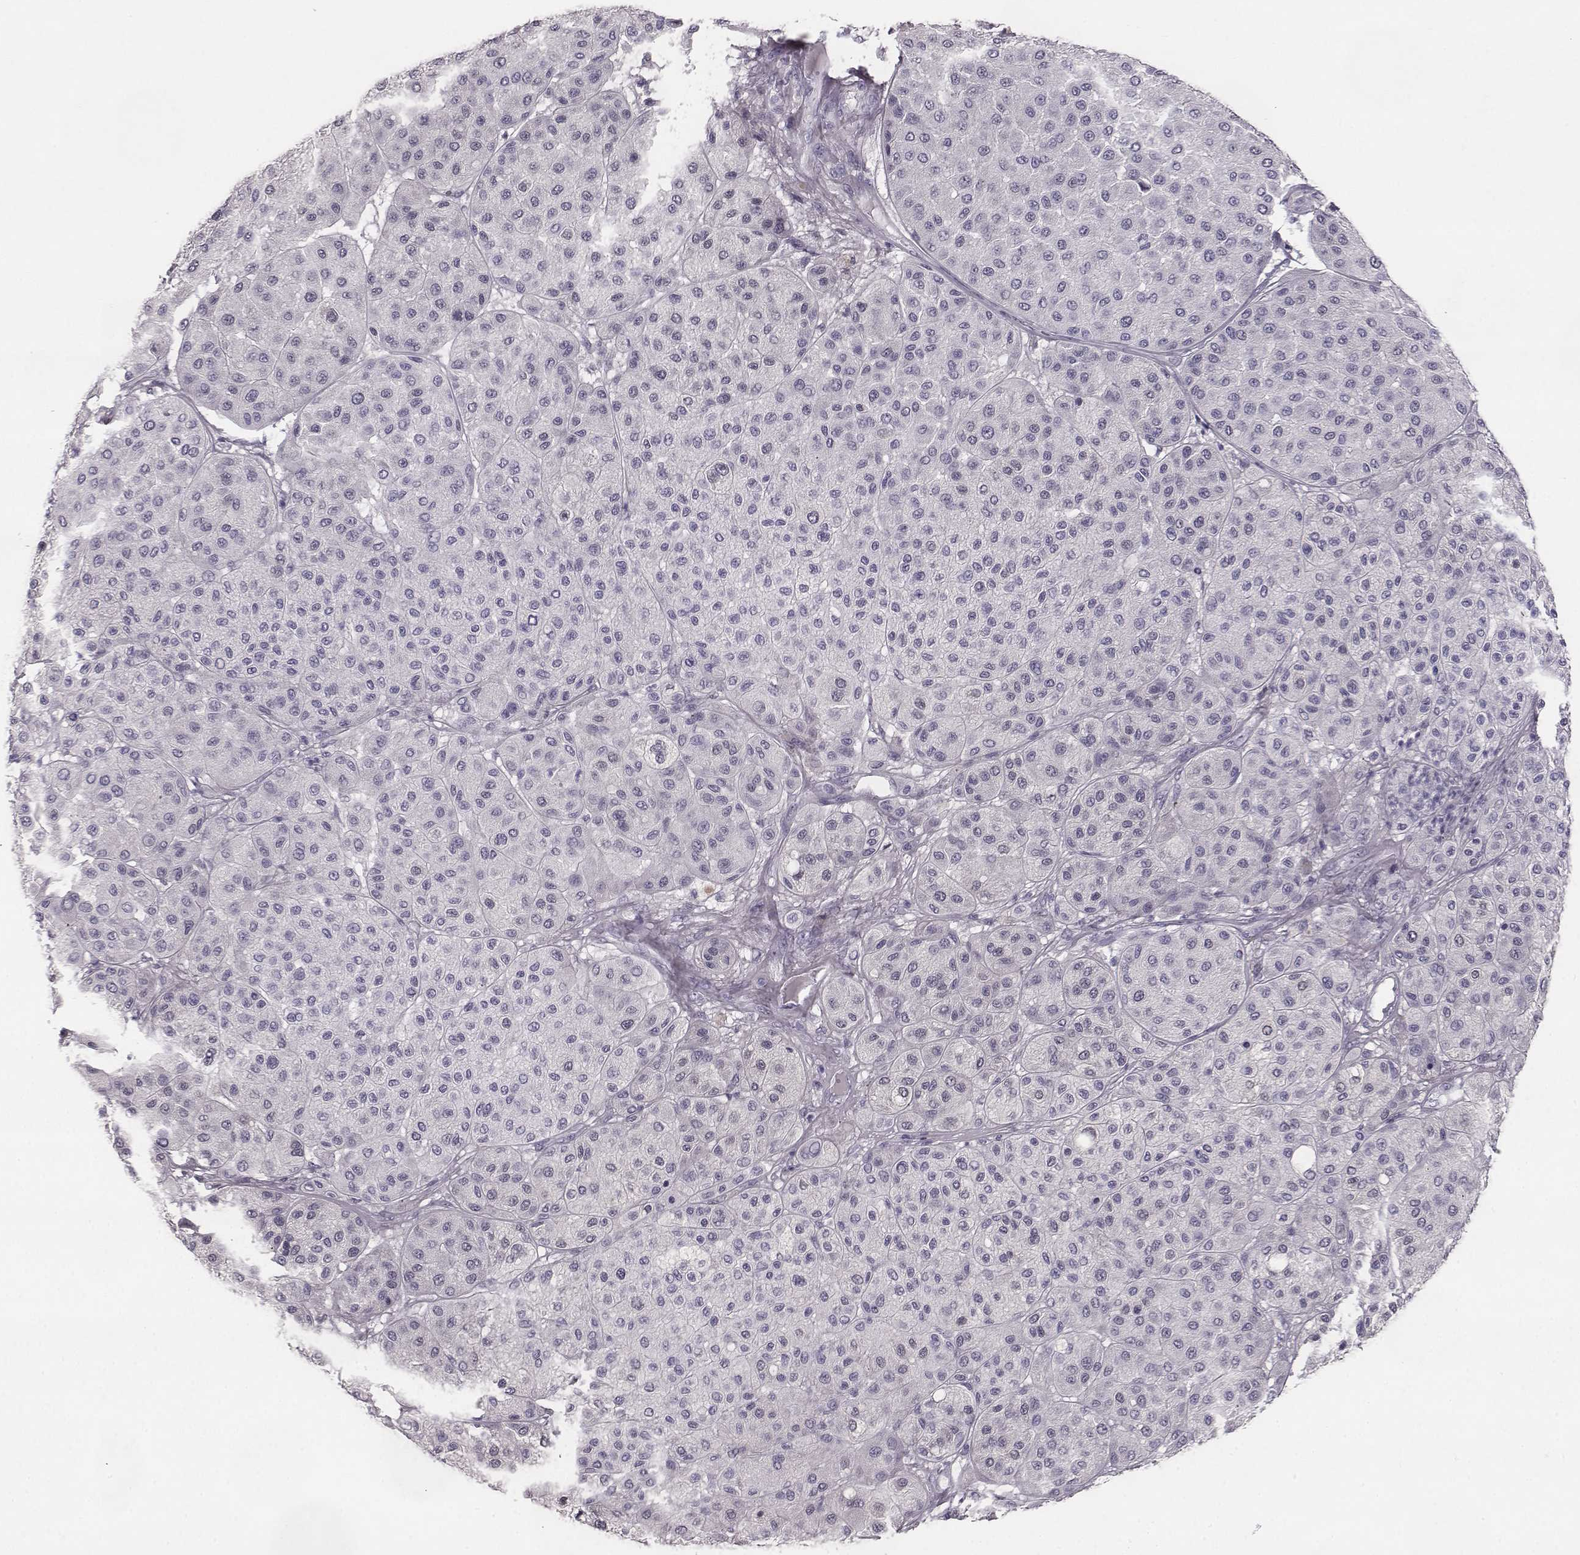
{"staining": {"intensity": "negative", "quantity": "none", "location": "none"}, "tissue": "melanoma", "cell_type": "Tumor cells", "image_type": "cancer", "snomed": [{"axis": "morphology", "description": "Malignant melanoma, Metastatic site"}, {"axis": "topography", "description": "Smooth muscle"}], "caption": "Melanoma was stained to show a protein in brown. There is no significant expression in tumor cells.", "gene": "NPTXR", "patient": {"sex": "male", "age": 41}}